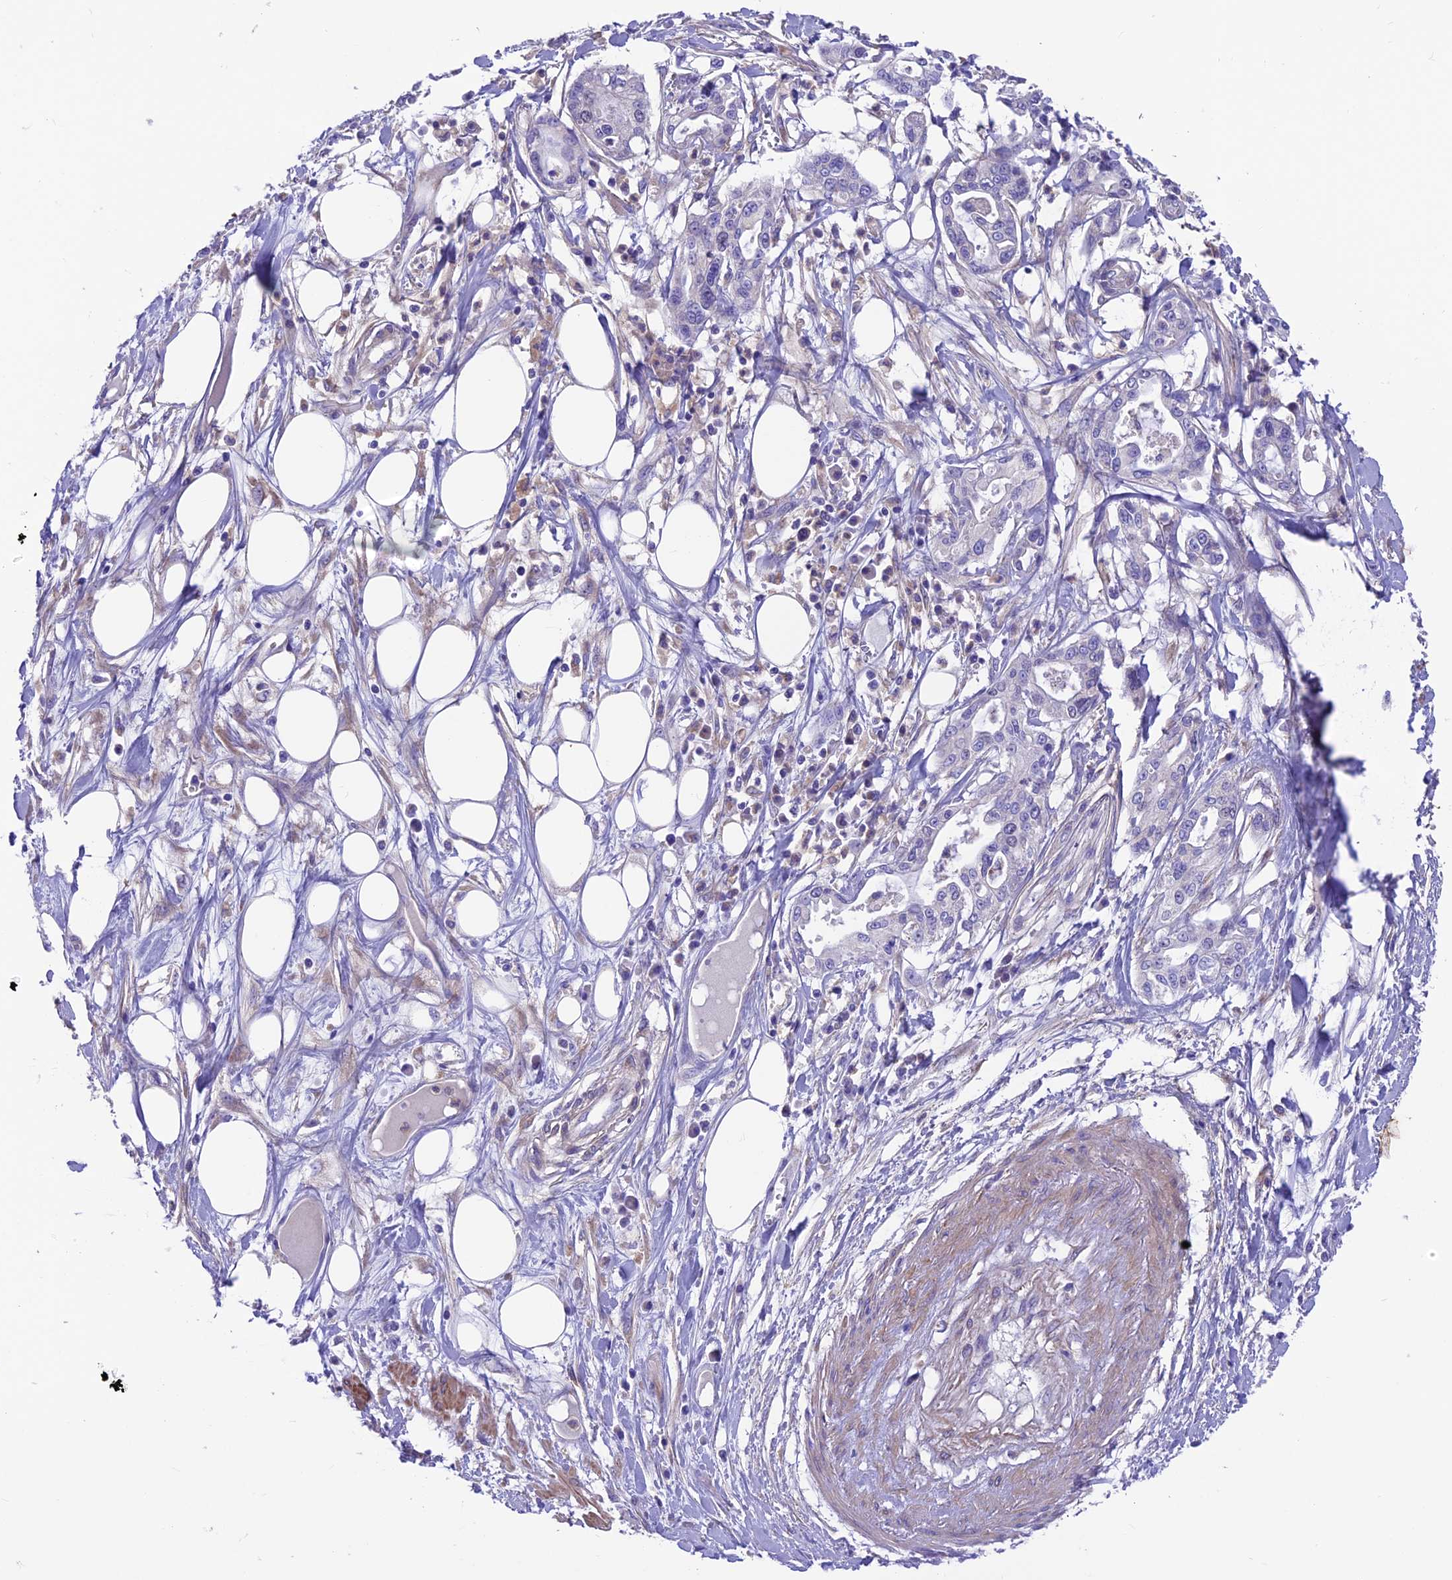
{"staining": {"intensity": "negative", "quantity": "none", "location": "none"}, "tissue": "pancreatic cancer", "cell_type": "Tumor cells", "image_type": "cancer", "snomed": [{"axis": "morphology", "description": "Adenocarcinoma, NOS"}, {"axis": "topography", "description": "Pancreas"}], "caption": "Pancreatic adenocarcinoma was stained to show a protein in brown. There is no significant expression in tumor cells. (DAB immunohistochemistry (IHC) with hematoxylin counter stain).", "gene": "VPS16", "patient": {"sex": "male", "age": 68}}